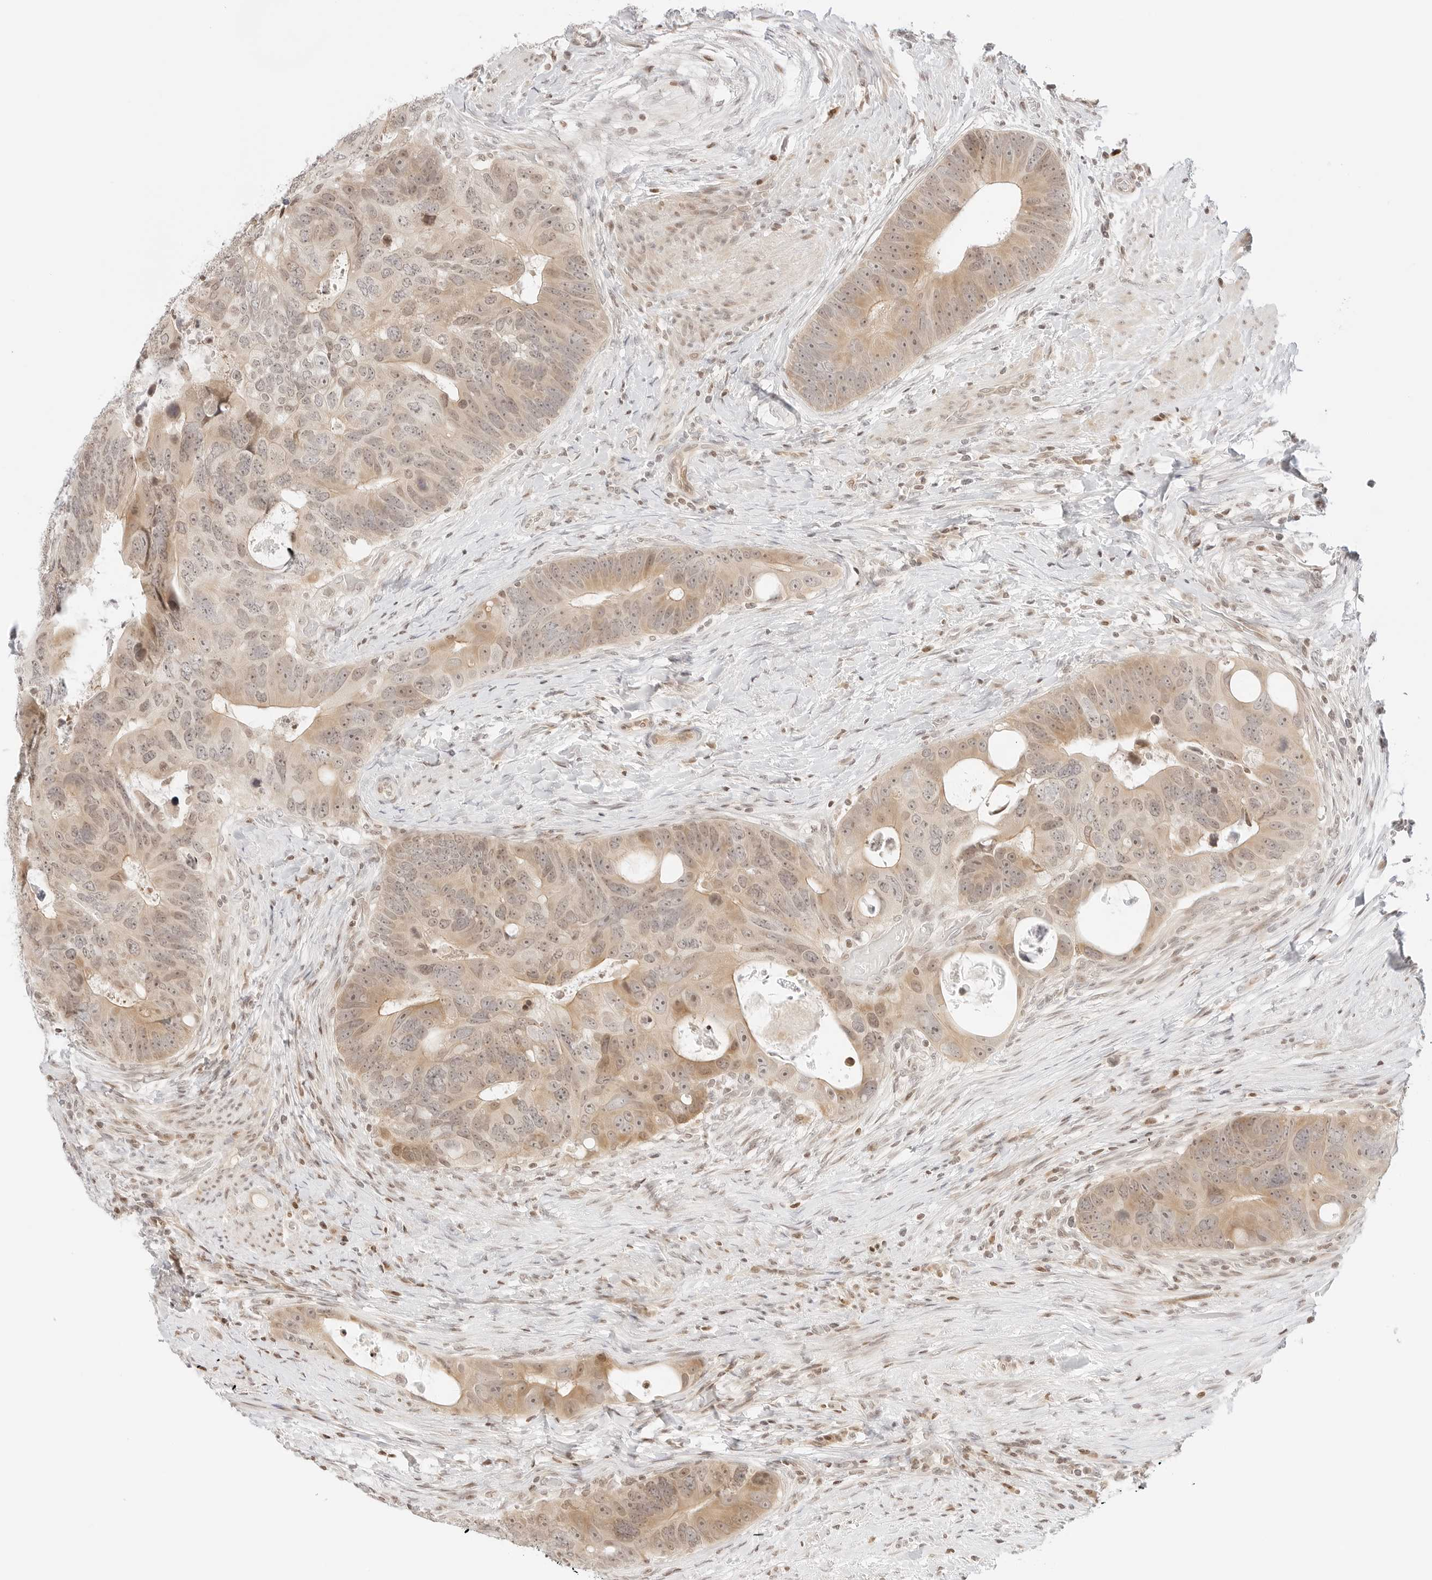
{"staining": {"intensity": "weak", "quantity": ">75%", "location": "cytoplasmic/membranous,nuclear"}, "tissue": "colorectal cancer", "cell_type": "Tumor cells", "image_type": "cancer", "snomed": [{"axis": "morphology", "description": "Adenocarcinoma, NOS"}, {"axis": "topography", "description": "Rectum"}], "caption": "Immunohistochemistry (IHC) of human colorectal cancer (adenocarcinoma) shows low levels of weak cytoplasmic/membranous and nuclear staining in approximately >75% of tumor cells. (DAB (3,3'-diaminobenzidine) = brown stain, brightfield microscopy at high magnification).", "gene": "RPS6KL1", "patient": {"sex": "male", "age": 59}}